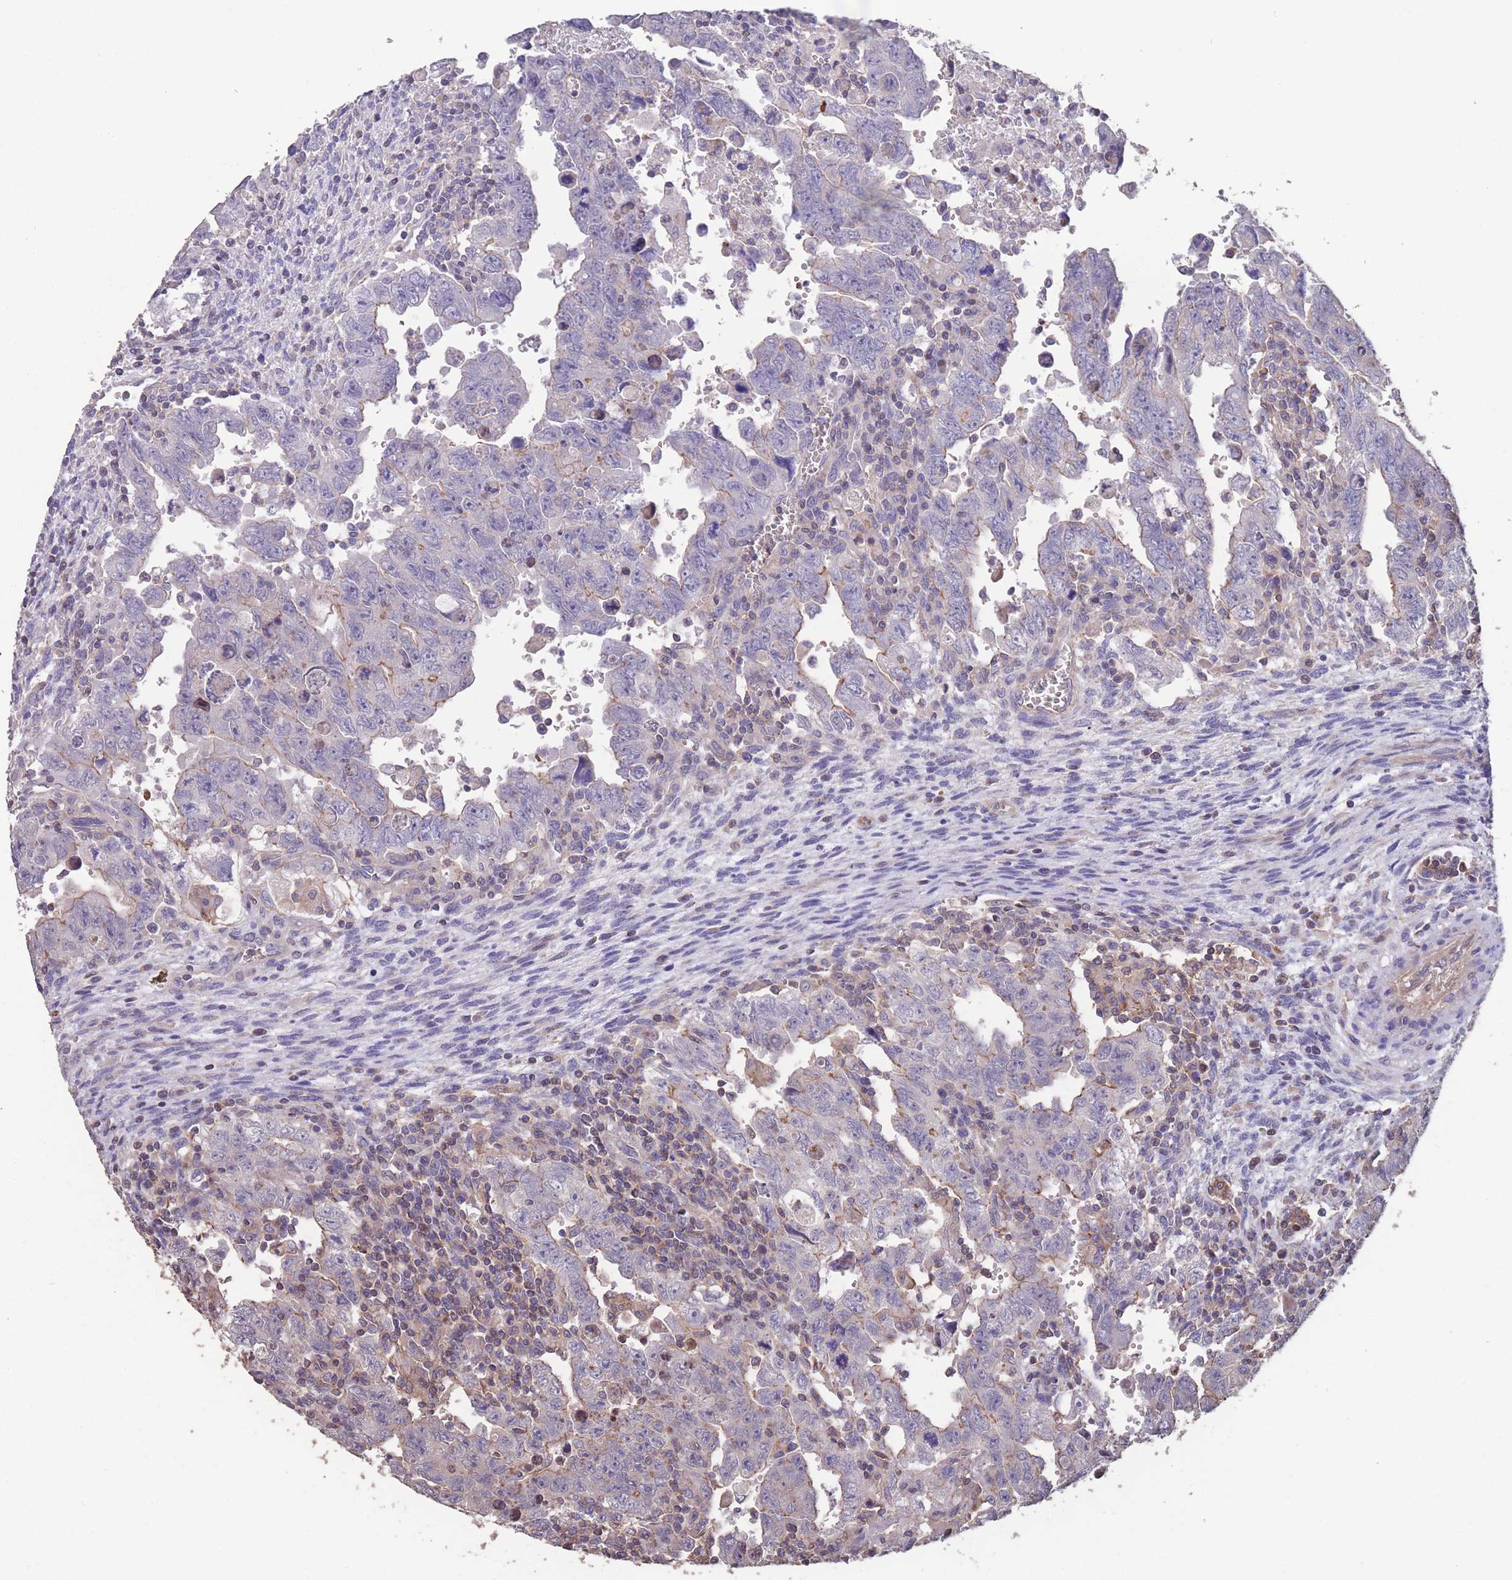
{"staining": {"intensity": "negative", "quantity": "none", "location": "none"}, "tissue": "testis cancer", "cell_type": "Tumor cells", "image_type": "cancer", "snomed": [{"axis": "morphology", "description": "Carcinoma, Embryonal, NOS"}, {"axis": "topography", "description": "Testis"}], "caption": "IHC of testis cancer displays no staining in tumor cells.", "gene": "NUDT21", "patient": {"sex": "male", "age": 28}}